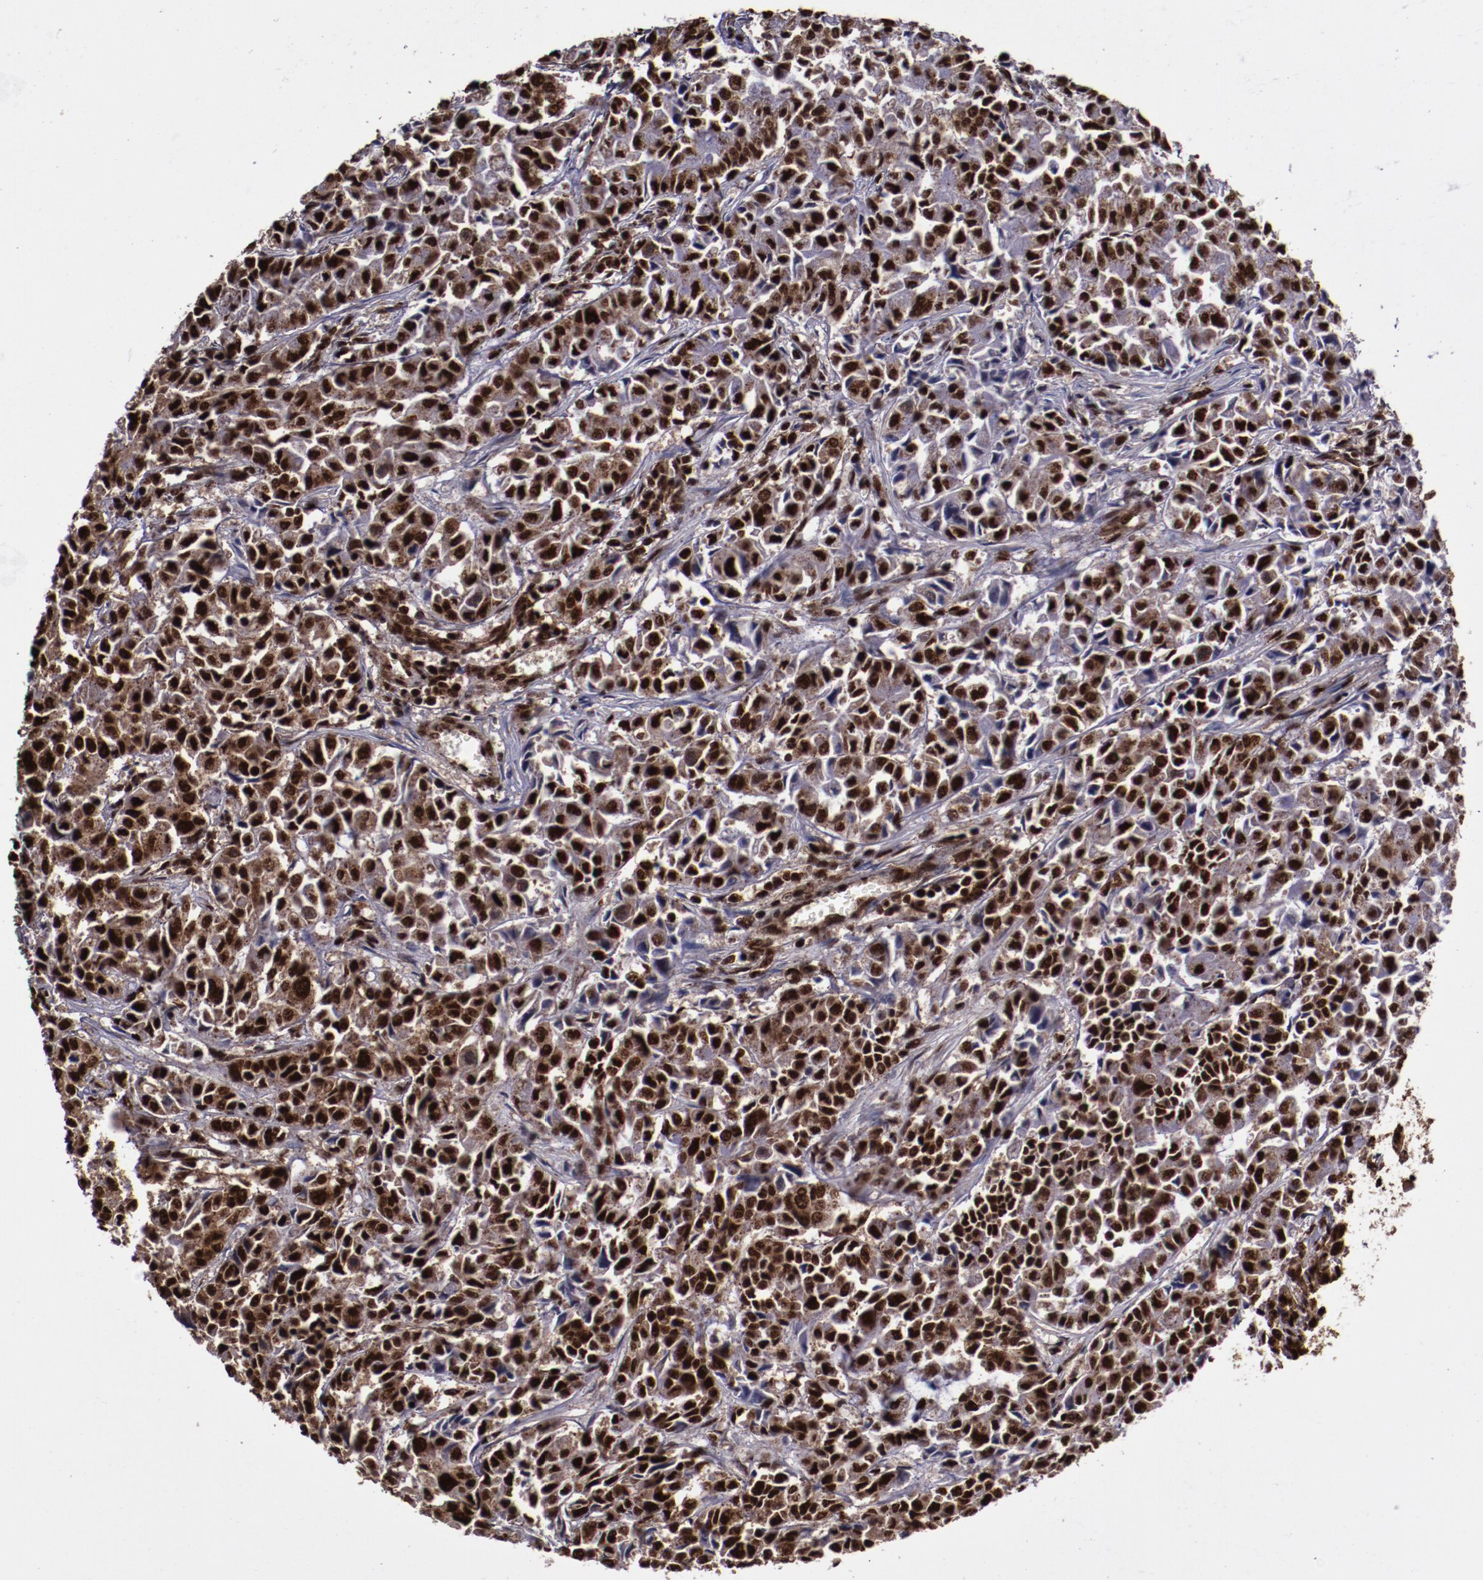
{"staining": {"intensity": "strong", "quantity": ">75%", "location": "cytoplasmic/membranous,nuclear"}, "tissue": "pancreatic cancer", "cell_type": "Tumor cells", "image_type": "cancer", "snomed": [{"axis": "morphology", "description": "Adenocarcinoma, NOS"}, {"axis": "topography", "description": "Pancreas"}], "caption": "Pancreatic cancer (adenocarcinoma) was stained to show a protein in brown. There is high levels of strong cytoplasmic/membranous and nuclear positivity in approximately >75% of tumor cells. The staining is performed using DAB brown chromogen to label protein expression. The nuclei are counter-stained blue using hematoxylin.", "gene": "SNW1", "patient": {"sex": "female", "age": 52}}